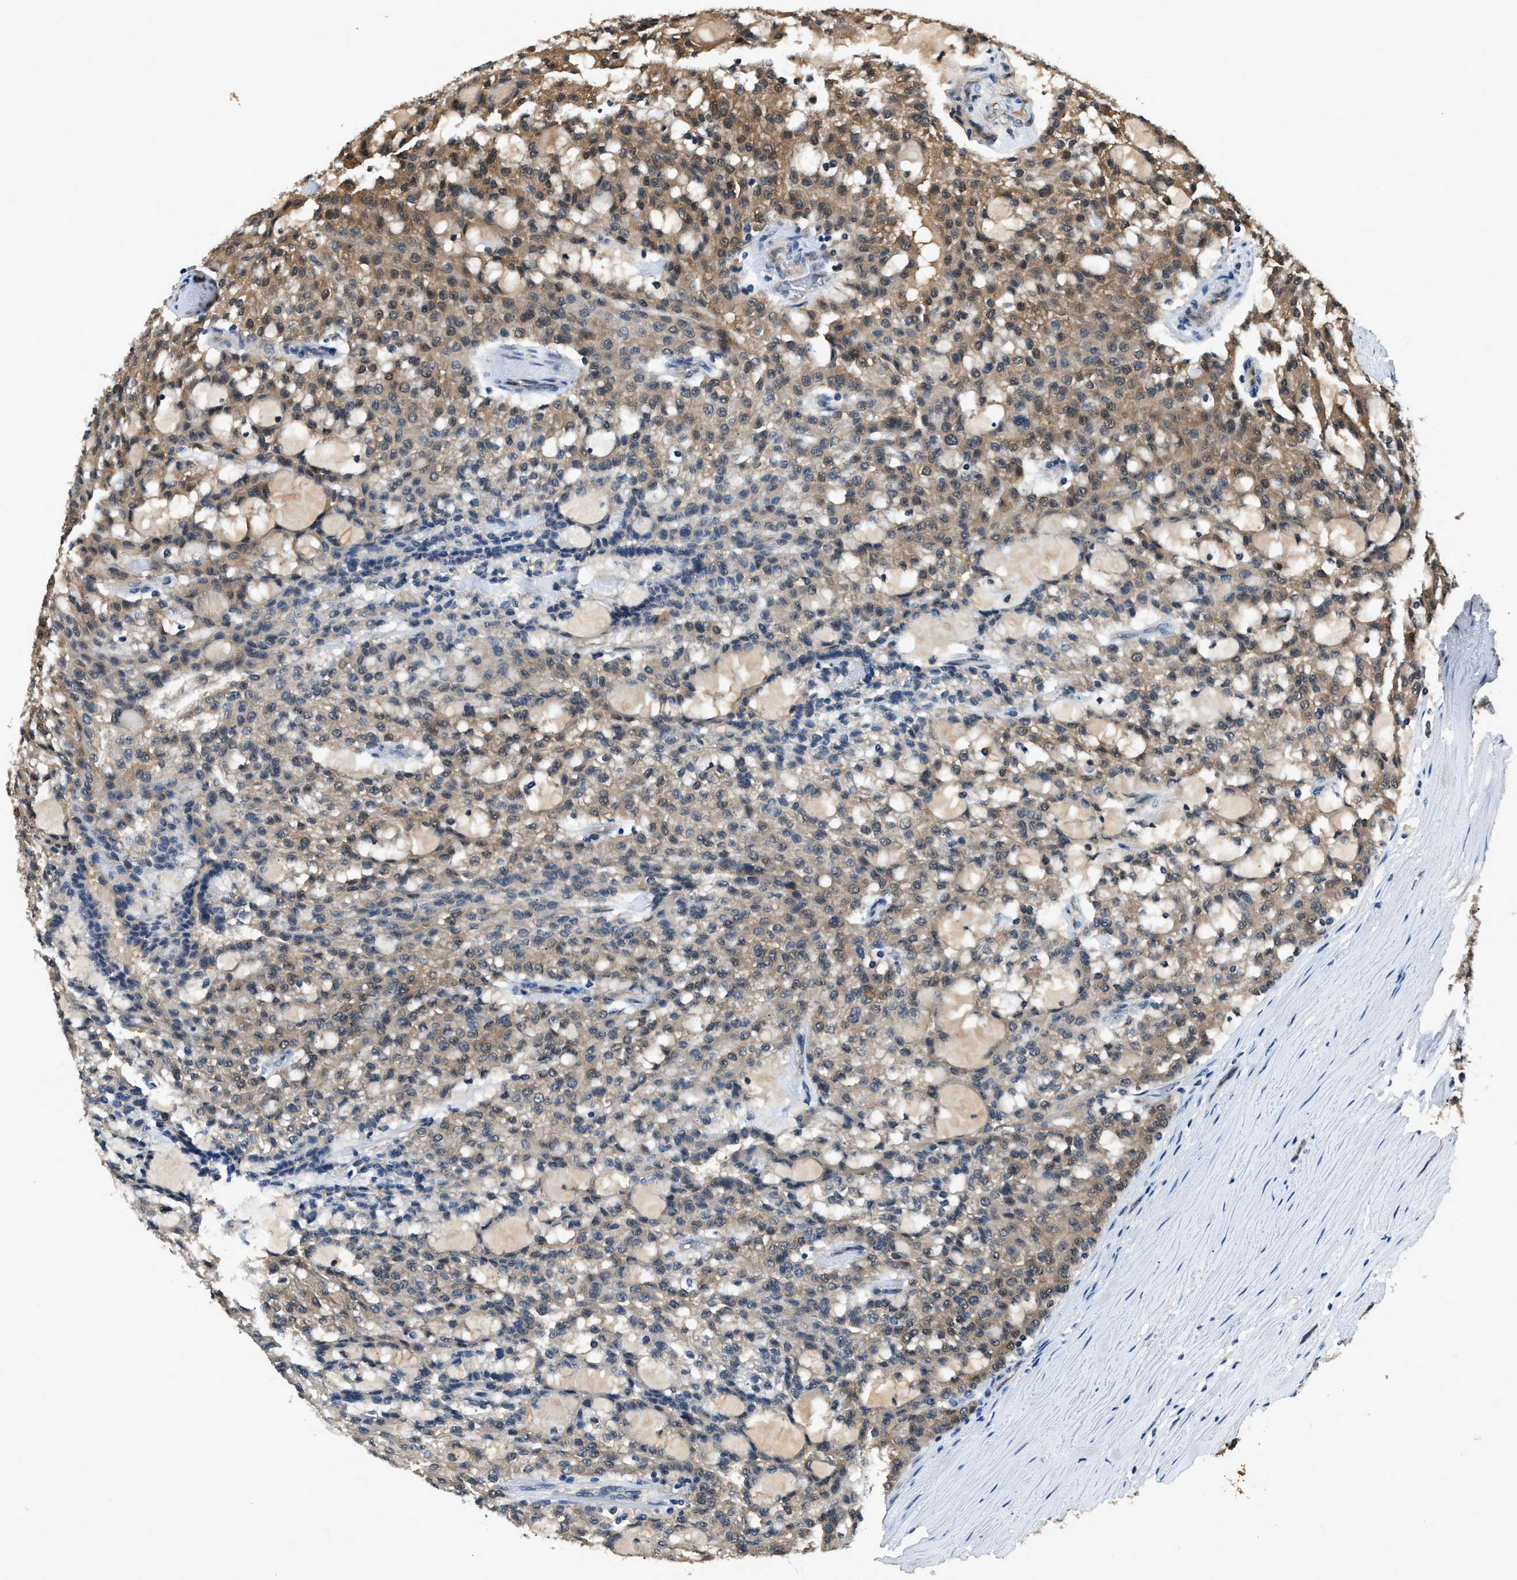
{"staining": {"intensity": "weak", "quantity": ">75%", "location": "cytoplasmic/membranous"}, "tissue": "renal cancer", "cell_type": "Tumor cells", "image_type": "cancer", "snomed": [{"axis": "morphology", "description": "Adenocarcinoma, NOS"}, {"axis": "topography", "description": "Kidney"}], "caption": "Adenocarcinoma (renal) stained for a protein reveals weak cytoplasmic/membranous positivity in tumor cells.", "gene": "TP53I3", "patient": {"sex": "male", "age": 63}}